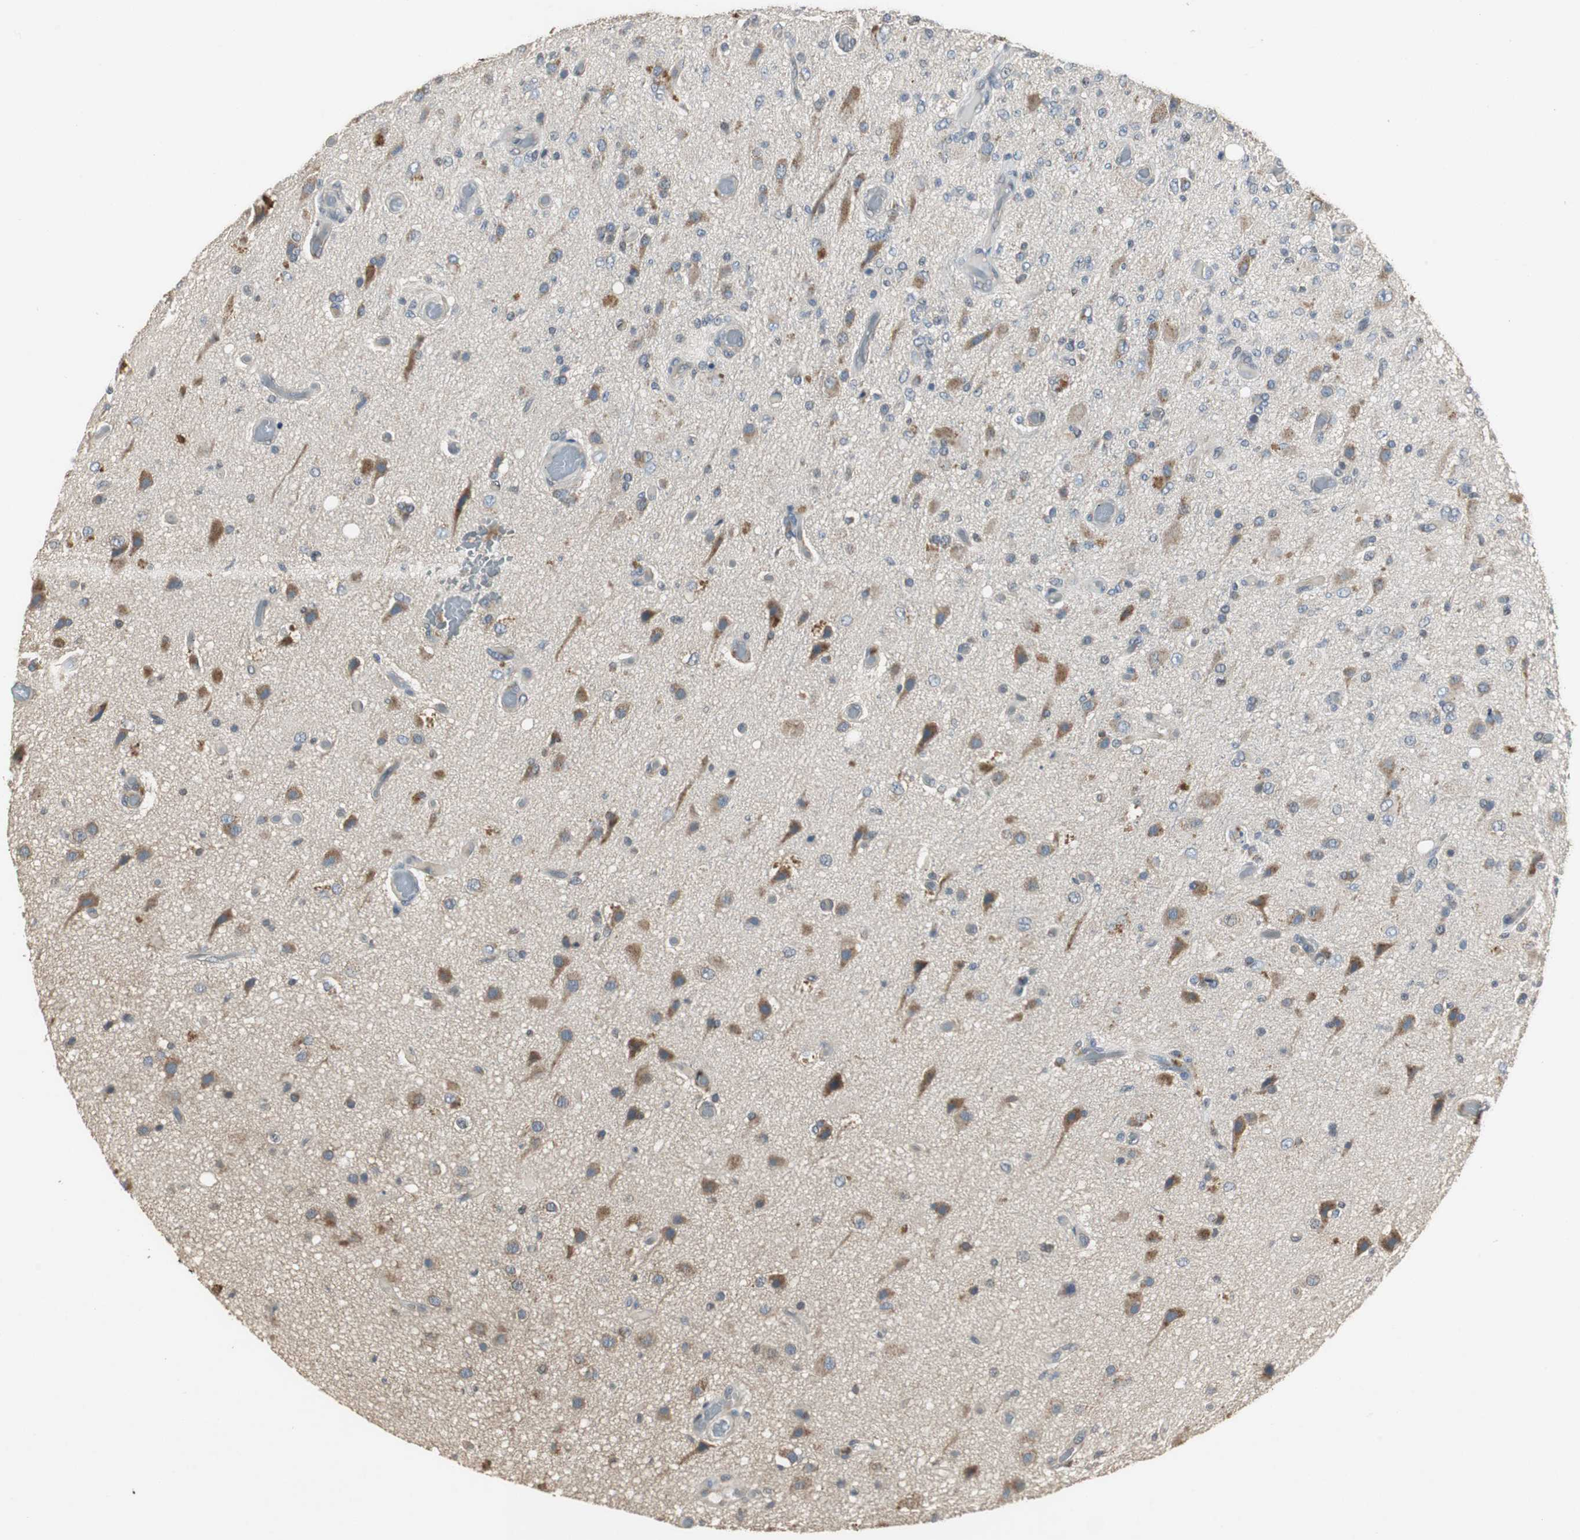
{"staining": {"intensity": "moderate", "quantity": "25%-75%", "location": "cytoplasmic/membranous"}, "tissue": "glioma", "cell_type": "Tumor cells", "image_type": "cancer", "snomed": [{"axis": "morphology", "description": "Normal tissue, NOS"}, {"axis": "morphology", "description": "Glioma, malignant, High grade"}, {"axis": "topography", "description": "Cerebral cortex"}], "caption": "Immunohistochemical staining of malignant glioma (high-grade) demonstrates medium levels of moderate cytoplasmic/membranous staining in approximately 25%-75% of tumor cells.", "gene": "JTB", "patient": {"sex": "male", "age": 77}}